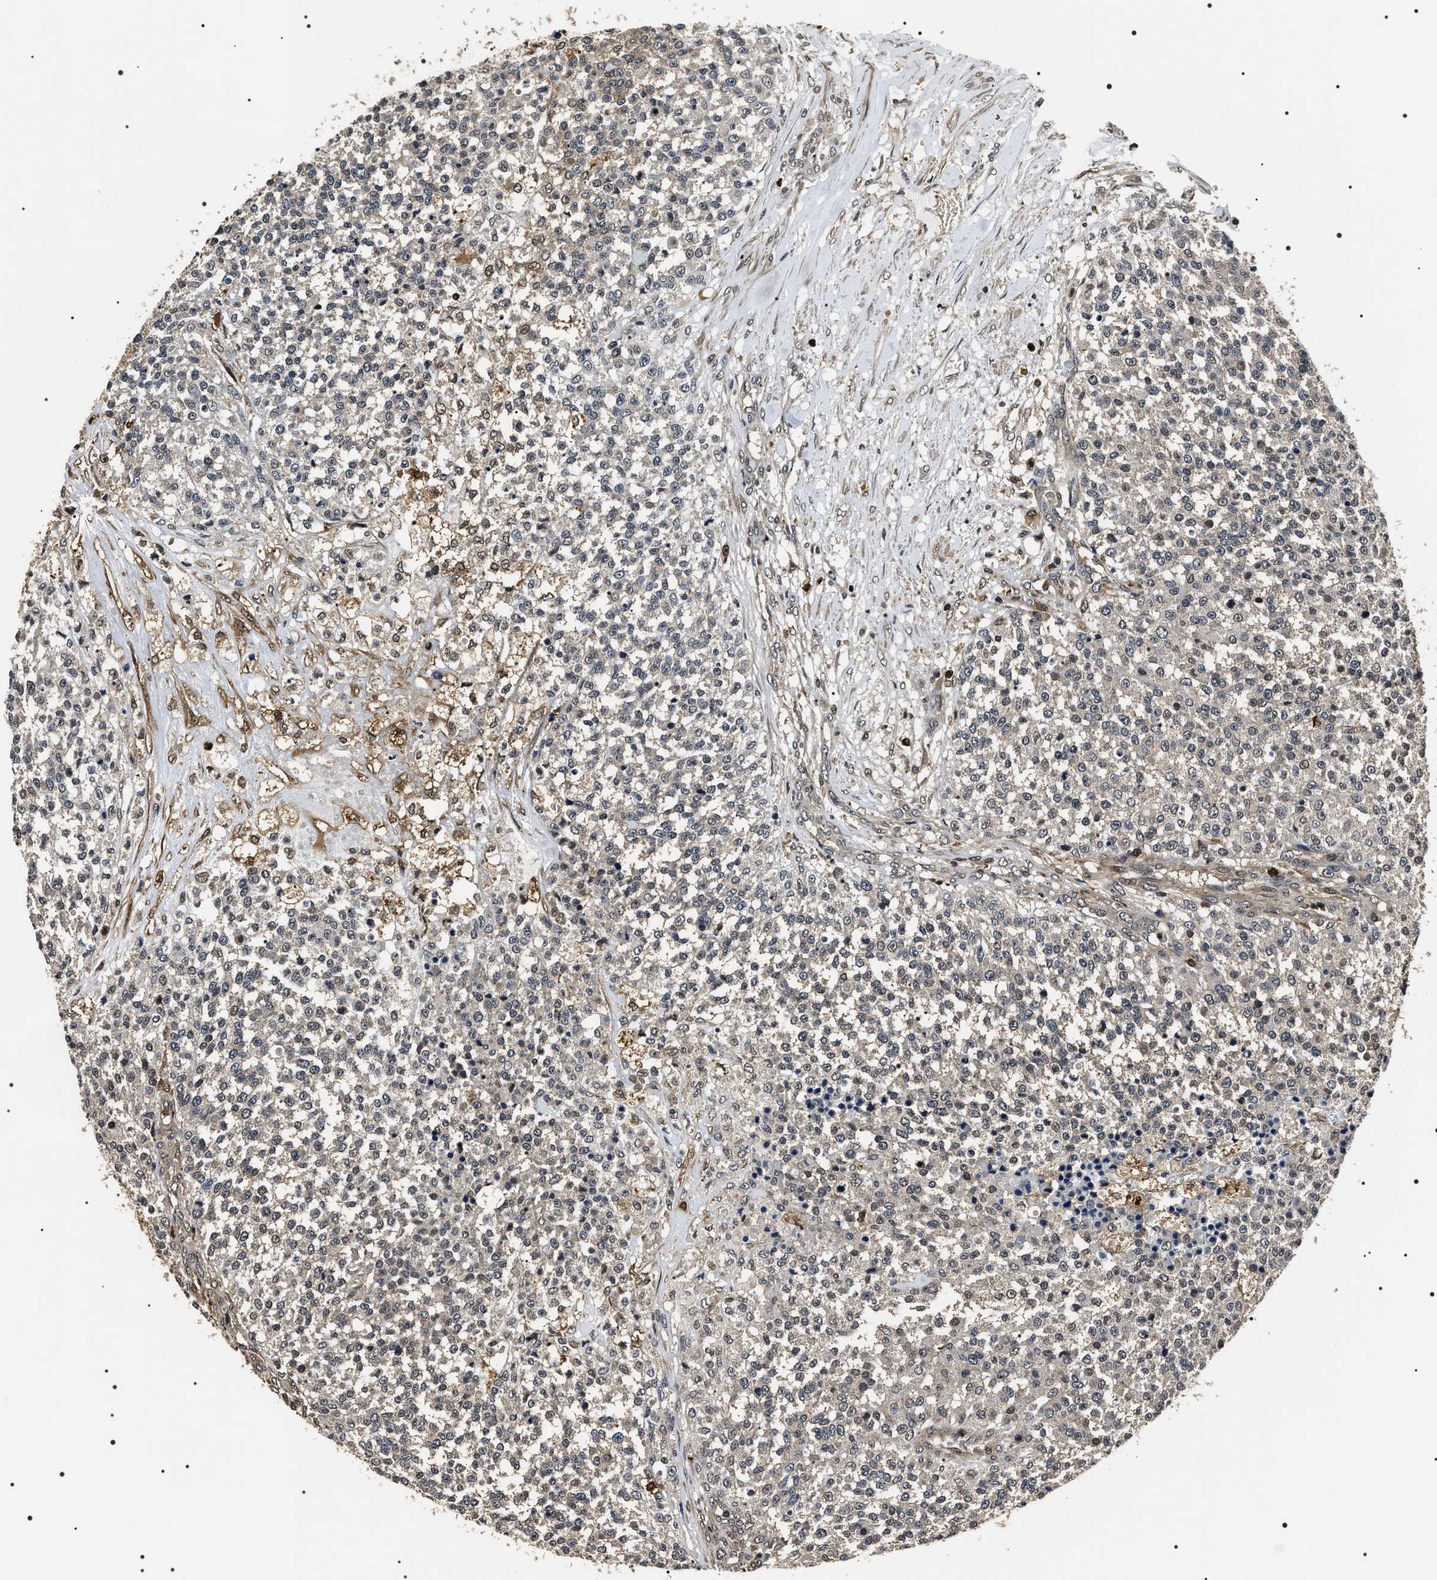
{"staining": {"intensity": "weak", "quantity": "<25%", "location": "cytoplasmic/membranous"}, "tissue": "testis cancer", "cell_type": "Tumor cells", "image_type": "cancer", "snomed": [{"axis": "morphology", "description": "Seminoma, NOS"}, {"axis": "topography", "description": "Testis"}], "caption": "An image of testis seminoma stained for a protein displays no brown staining in tumor cells.", "gene": "ARHGAP22", "patient": {"sex": "male", "age": 59}}